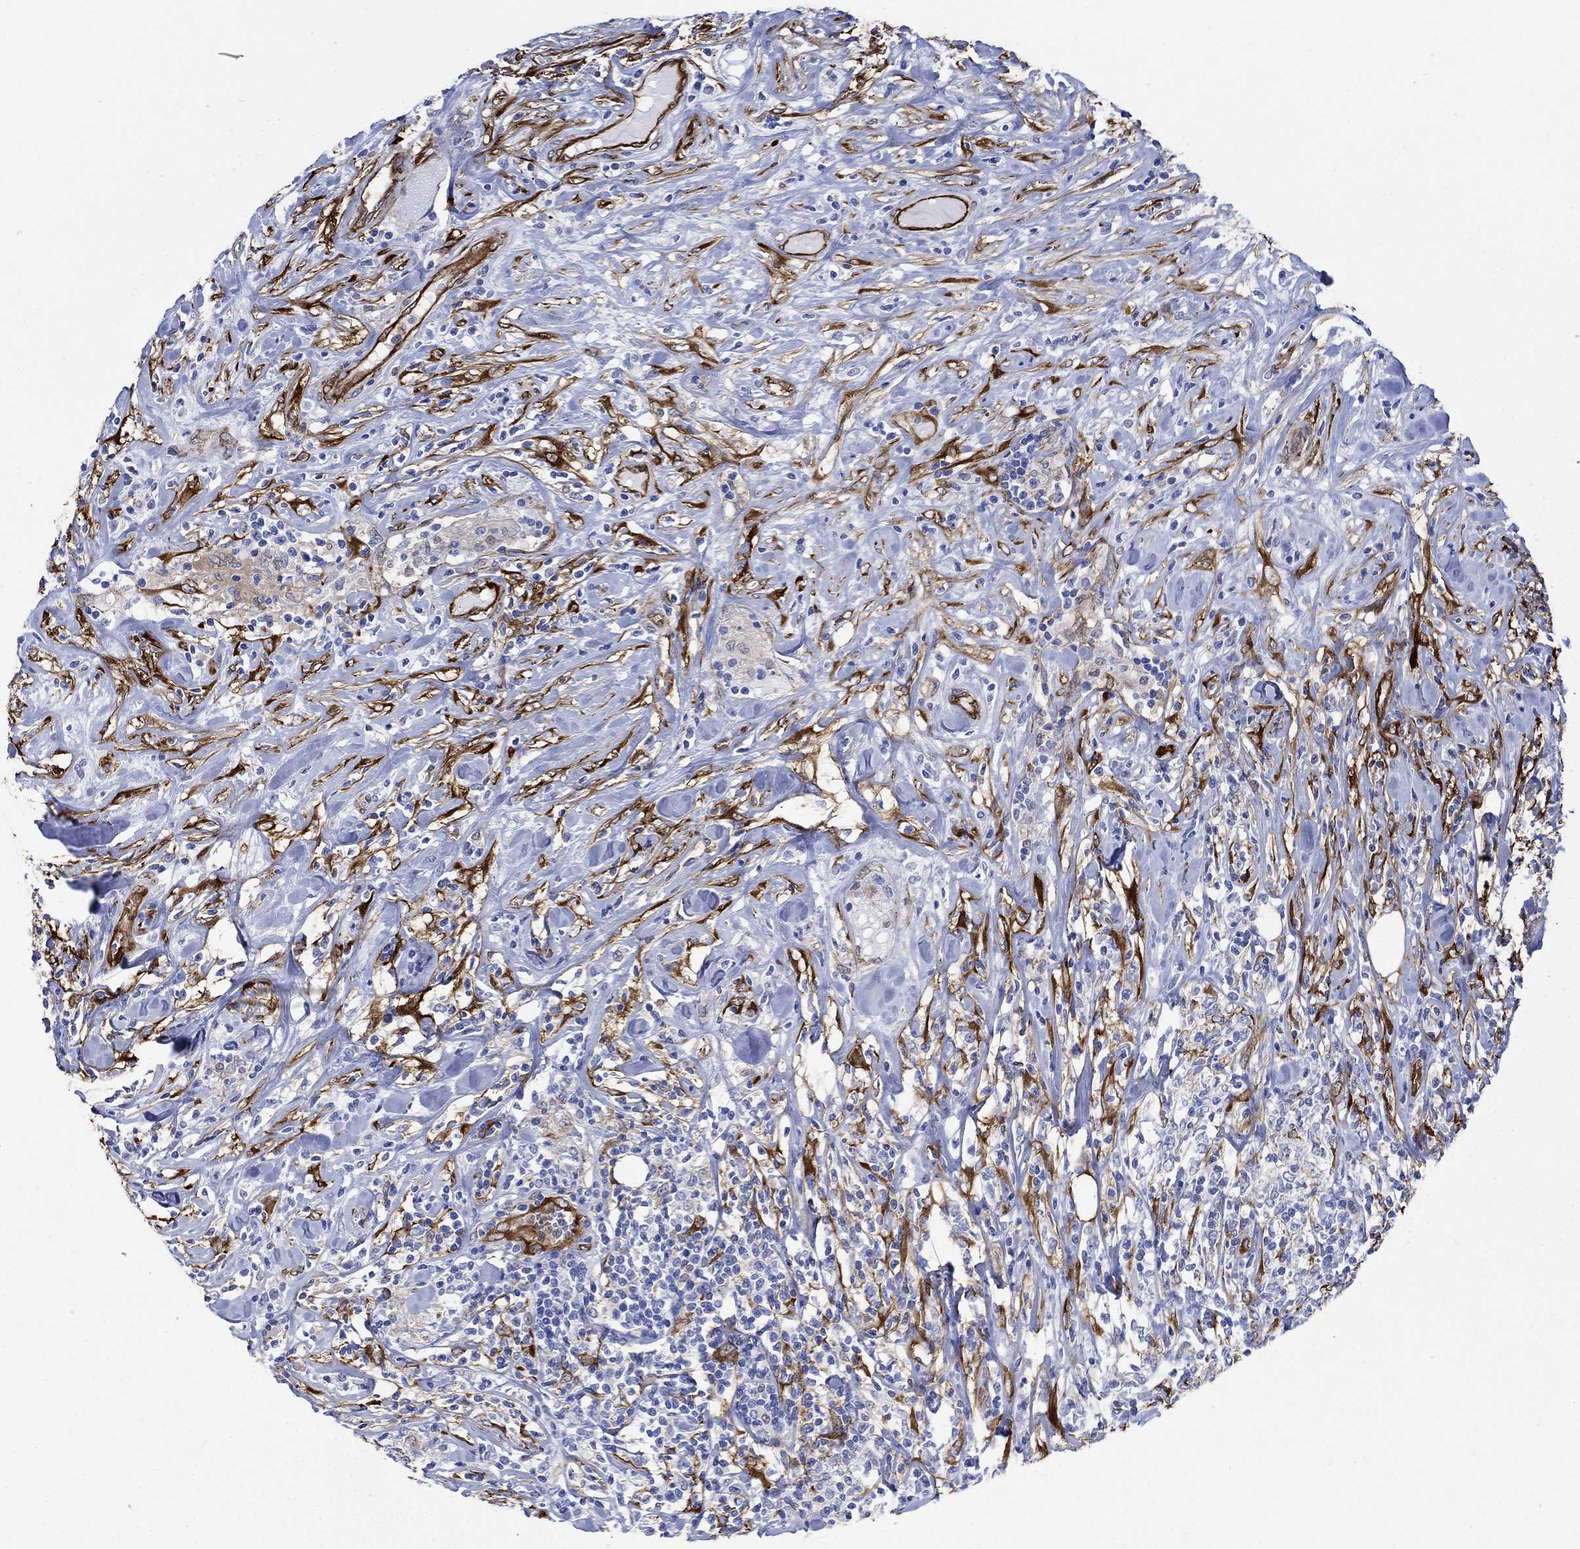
{"staining": {"intensity": "negative", "quantity": "none", "location": "none"}, "tissue": "lymphoma", "cell_type": "Tumor cells", "image_type": "cancer", "snomed": [{"axis": "morphology", "description": "Malignant lymphoma, non-Hodgkin's type, High grade"}, {"axis": "topography", "description": "Lymph node"}], "caption": "Photomicrograph shows no protein staining in tumor cells of high-grade malignant lymphoma, non-Hodgkin's type tissue. Nuclei are stained in blue.", "gene": "TGM2", "patient": {"sex": "female", "age": 84}}